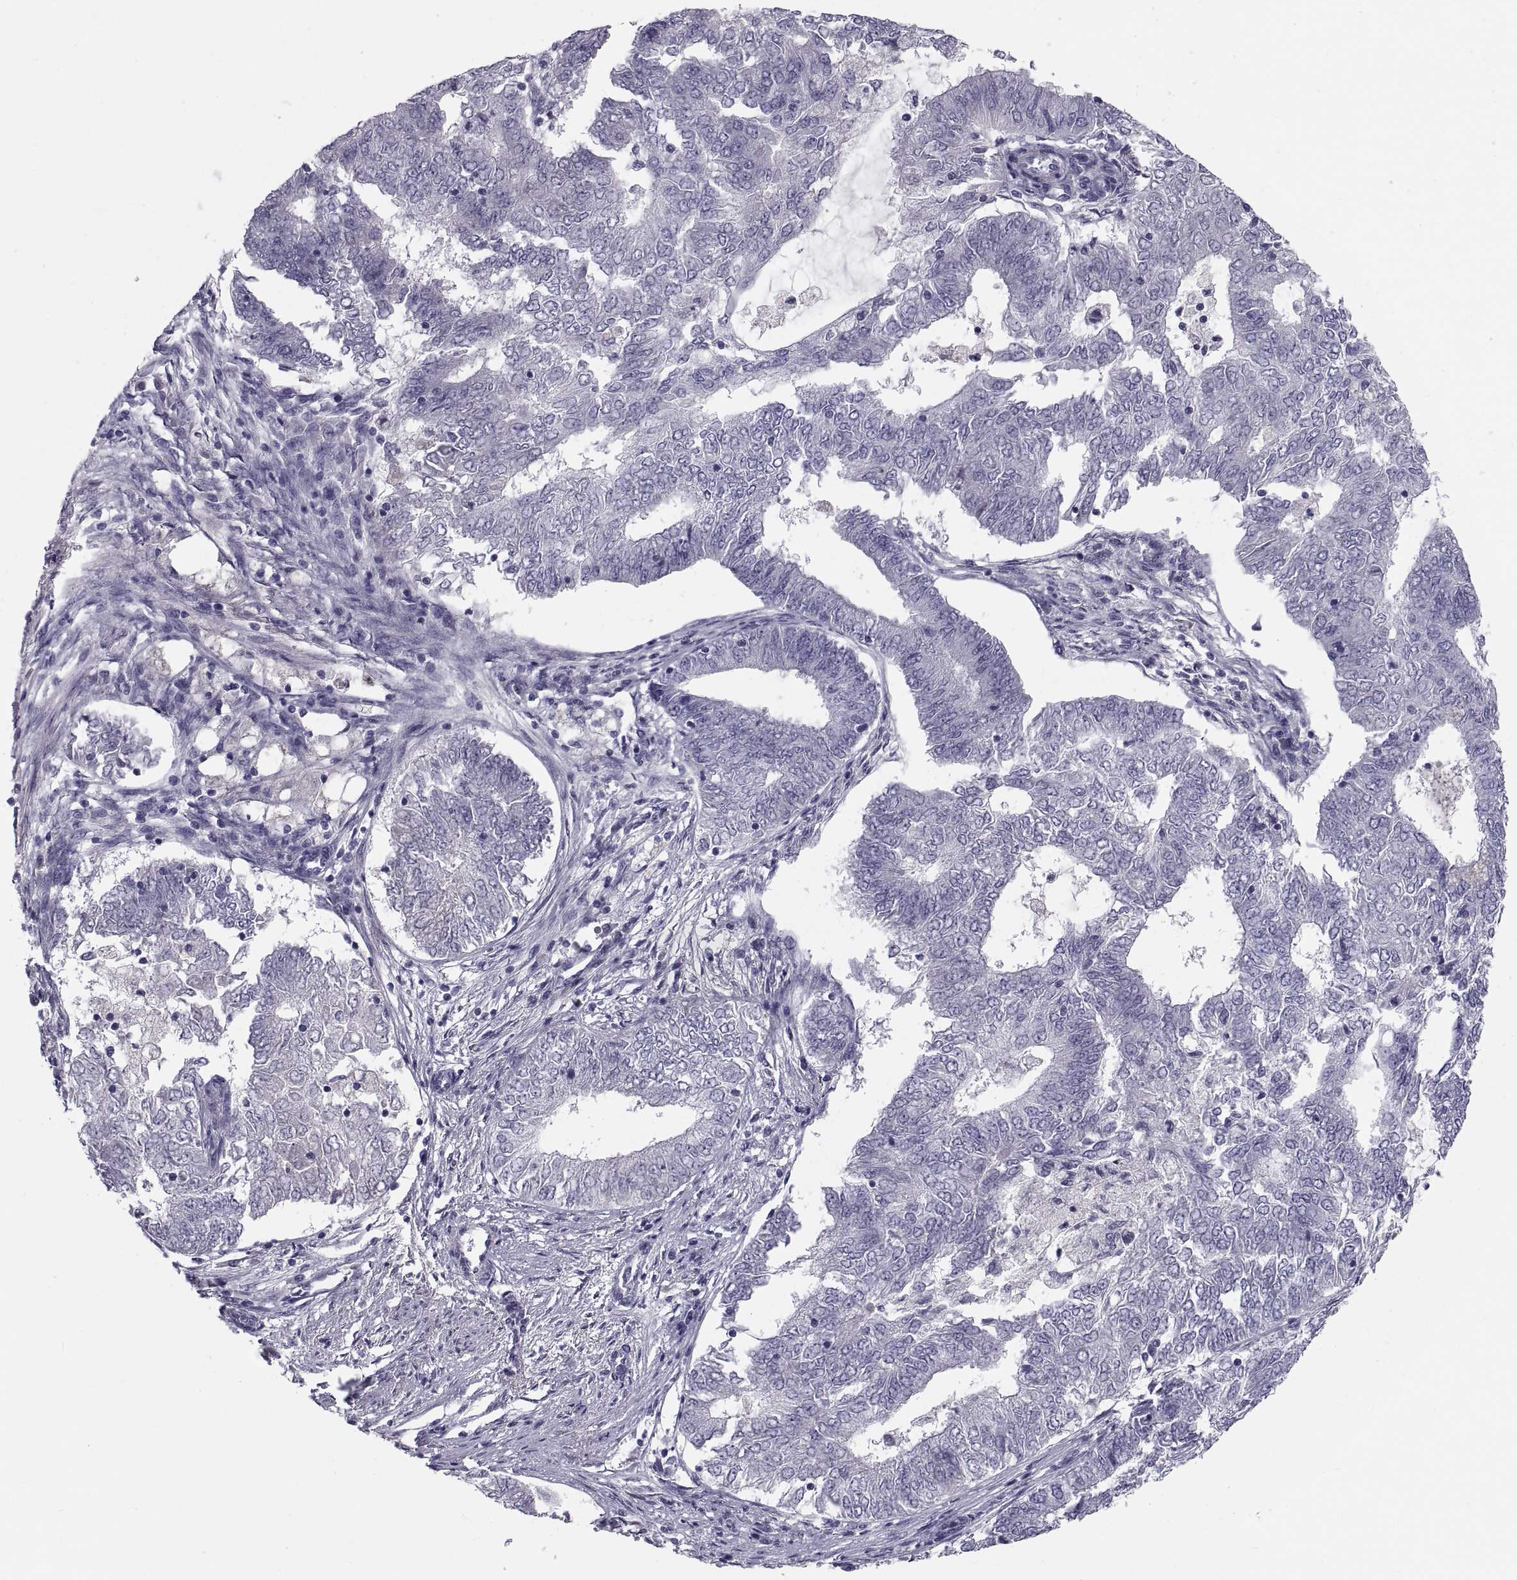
{"staining": {"intensity": "negative", "quantity": "none", "location": "none"}, "tissue": "endometrial cancer", "cell_type": "Tumor cells", "image_type": "cancer", "snomed": [{"axis": "morphology", "description": "Adenocarcinoma, NOS"}, {"axis": "topography", "description": "Endometrium"}], "caption": "The micrograph demonstrates no significant positivity in tumor cells of endometrial cancer (adenocarcinoma).", "gene": "PDZRN4", "patient": {"sex": "female", "age": 62}}